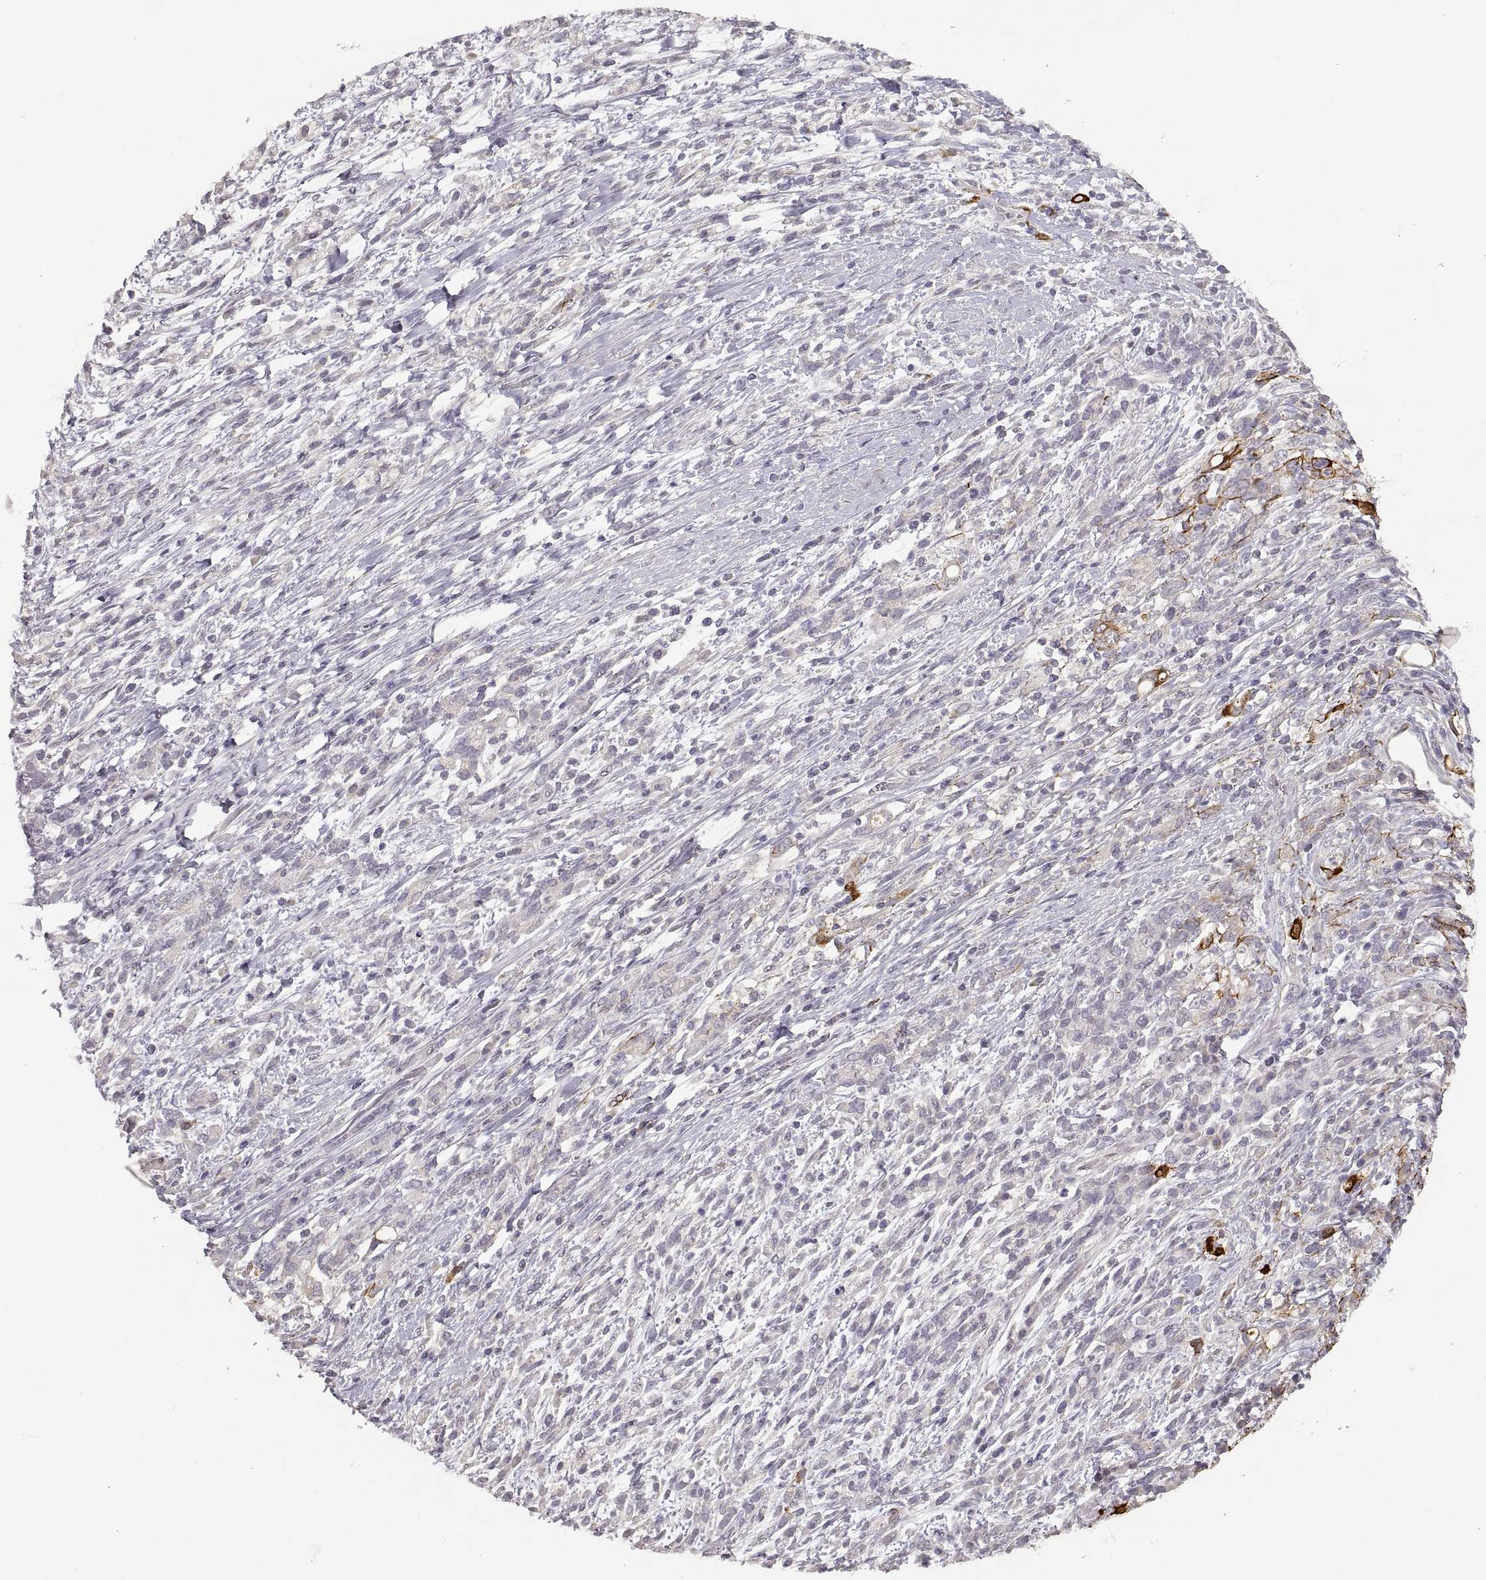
{"staining": {"intensity": "negative", "quantity": "none", "location": "none"}, "tissue": "stomach cancer", "cell_type": "Tumor cells", "image_type": "cancer", "snomed": [{"axis": "morphology", "description": "Adenocarcinoma, NOS"}, {"axis": "topography", "description": "Stomach"}], "caption": "DAB (3,3'-diaminobenzidine) immunohistochemical staining of human stomach cancer (adenocarcinoma) displays no significant positivity in tumor cells.", "gene": "LAMC2", "patient": {"sex": "female", "age": 57}}